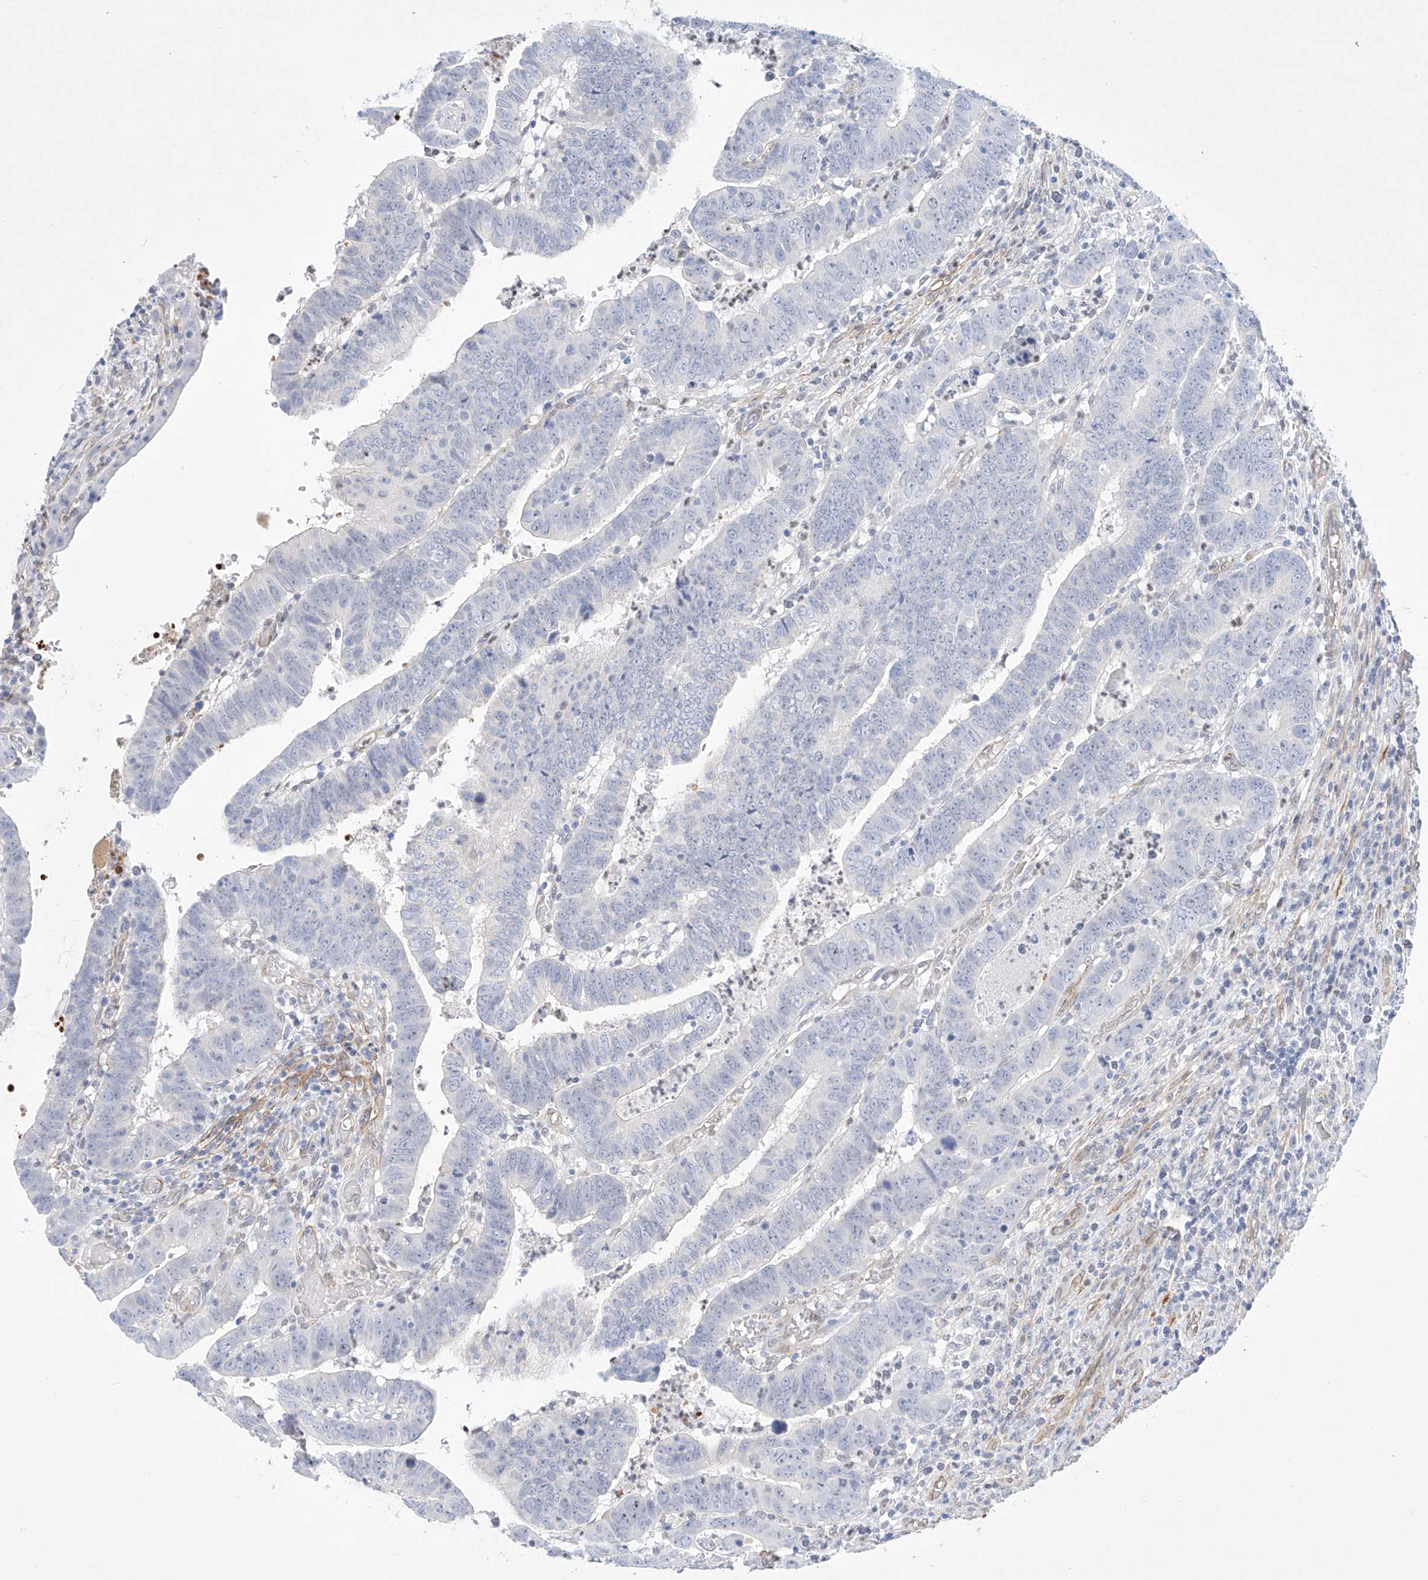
{"staining": {"intensity": "negative", "quantity": "none", "location": "none"}, "tissue": "colorectal cancer", "cell_type": "Tumor cells", "image_type": "cancer", "snomed": [{"axis": "morphology", "description": "Normal tissue, NOS"}, {"axis": "morphology", "description": "Adenocarcinoma, NOS"}, {"axis": "topography", "description": "Rectum"}], "caption": "Tumor cells are negative for brown protein staining in colorectal adenocarcinoma.", "gene": "REEP2", "patient": {"sex": "female", "age": 65}}